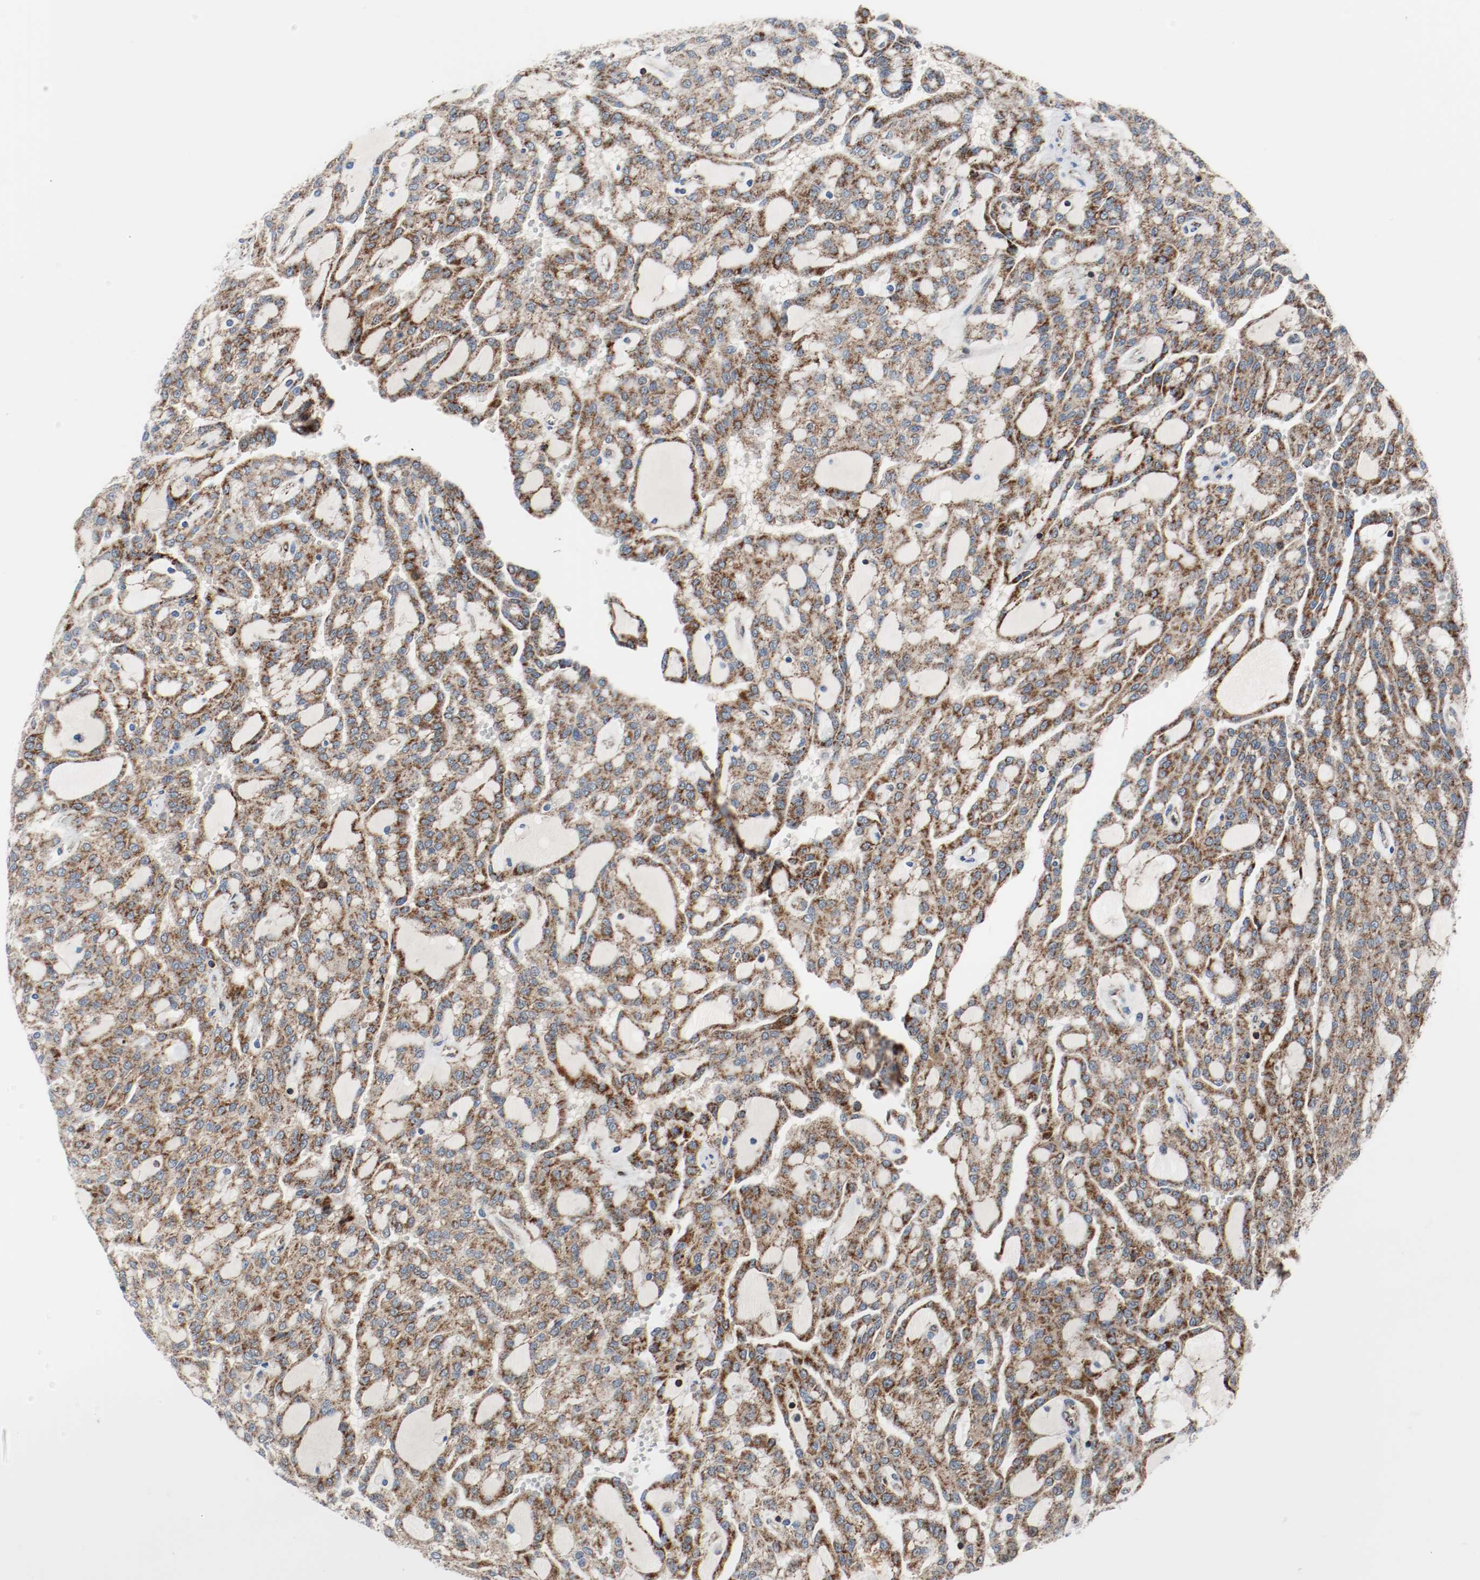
{"staining": {"intensity": "strong", "quantity": ">75%", "location": "cytoplasmic/membranous"}, "tissue": "renal cancer", "cell_type": "Tumor cells", "image_type": "cancer", "snomed": [{"axis": "morphology", "description": "Adenocarcinoma, NOS"}, {"axis": "topography", "description": "Kidney"}], "caption": "Protein staining exhibits strong cytoplasmic/membranous expression in approximately >75% of tumor cells in renal cancer.", "gene": "TXNRD1", "patient": {"sex": "male", "age": 63}}